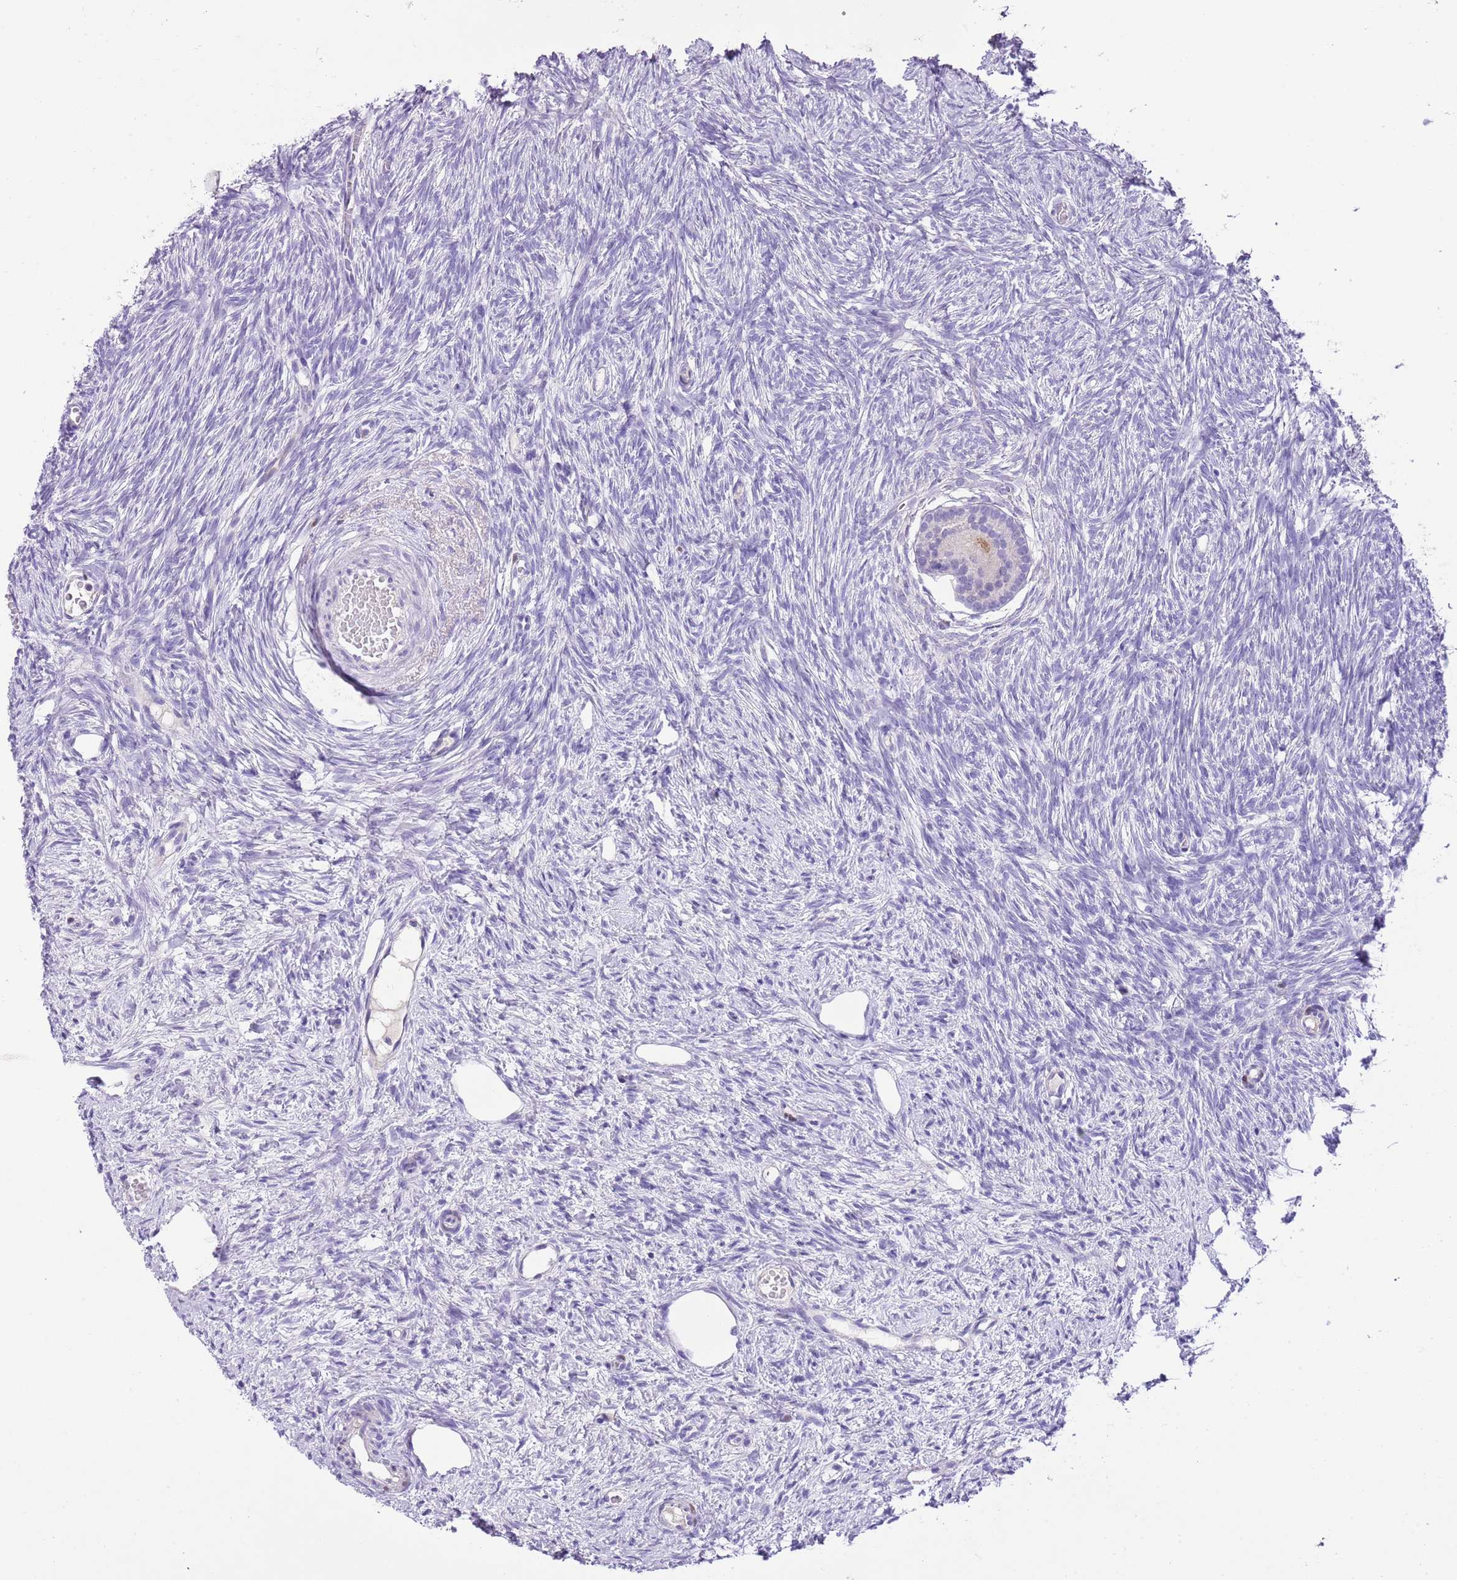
{"staining": {"intensity": "negative", "quantity": "none", "location": "none"}, "tissue": "ovary", "cell_type": "Ovarian stroma cells", "image_type": "normal", "snomed": [{"axis": "morphology", "description": "Normal tissue, NOS"}, {"axis": "topography", "description": "Ovary"}], "caption": "Immunohistochemistry (IHC) photomicrograph of normal ovary: human ovary stained with DAB demonstrates no significant protein positivity in ovarian stroma cells. (DAB (3,3'-diaminobenzidine) immunohistochemistry (IHC) visualized using brightfield microscopy, high magnification).", "gene": "CLEC2A", "patient": {"sex": "female", "age": 51}}